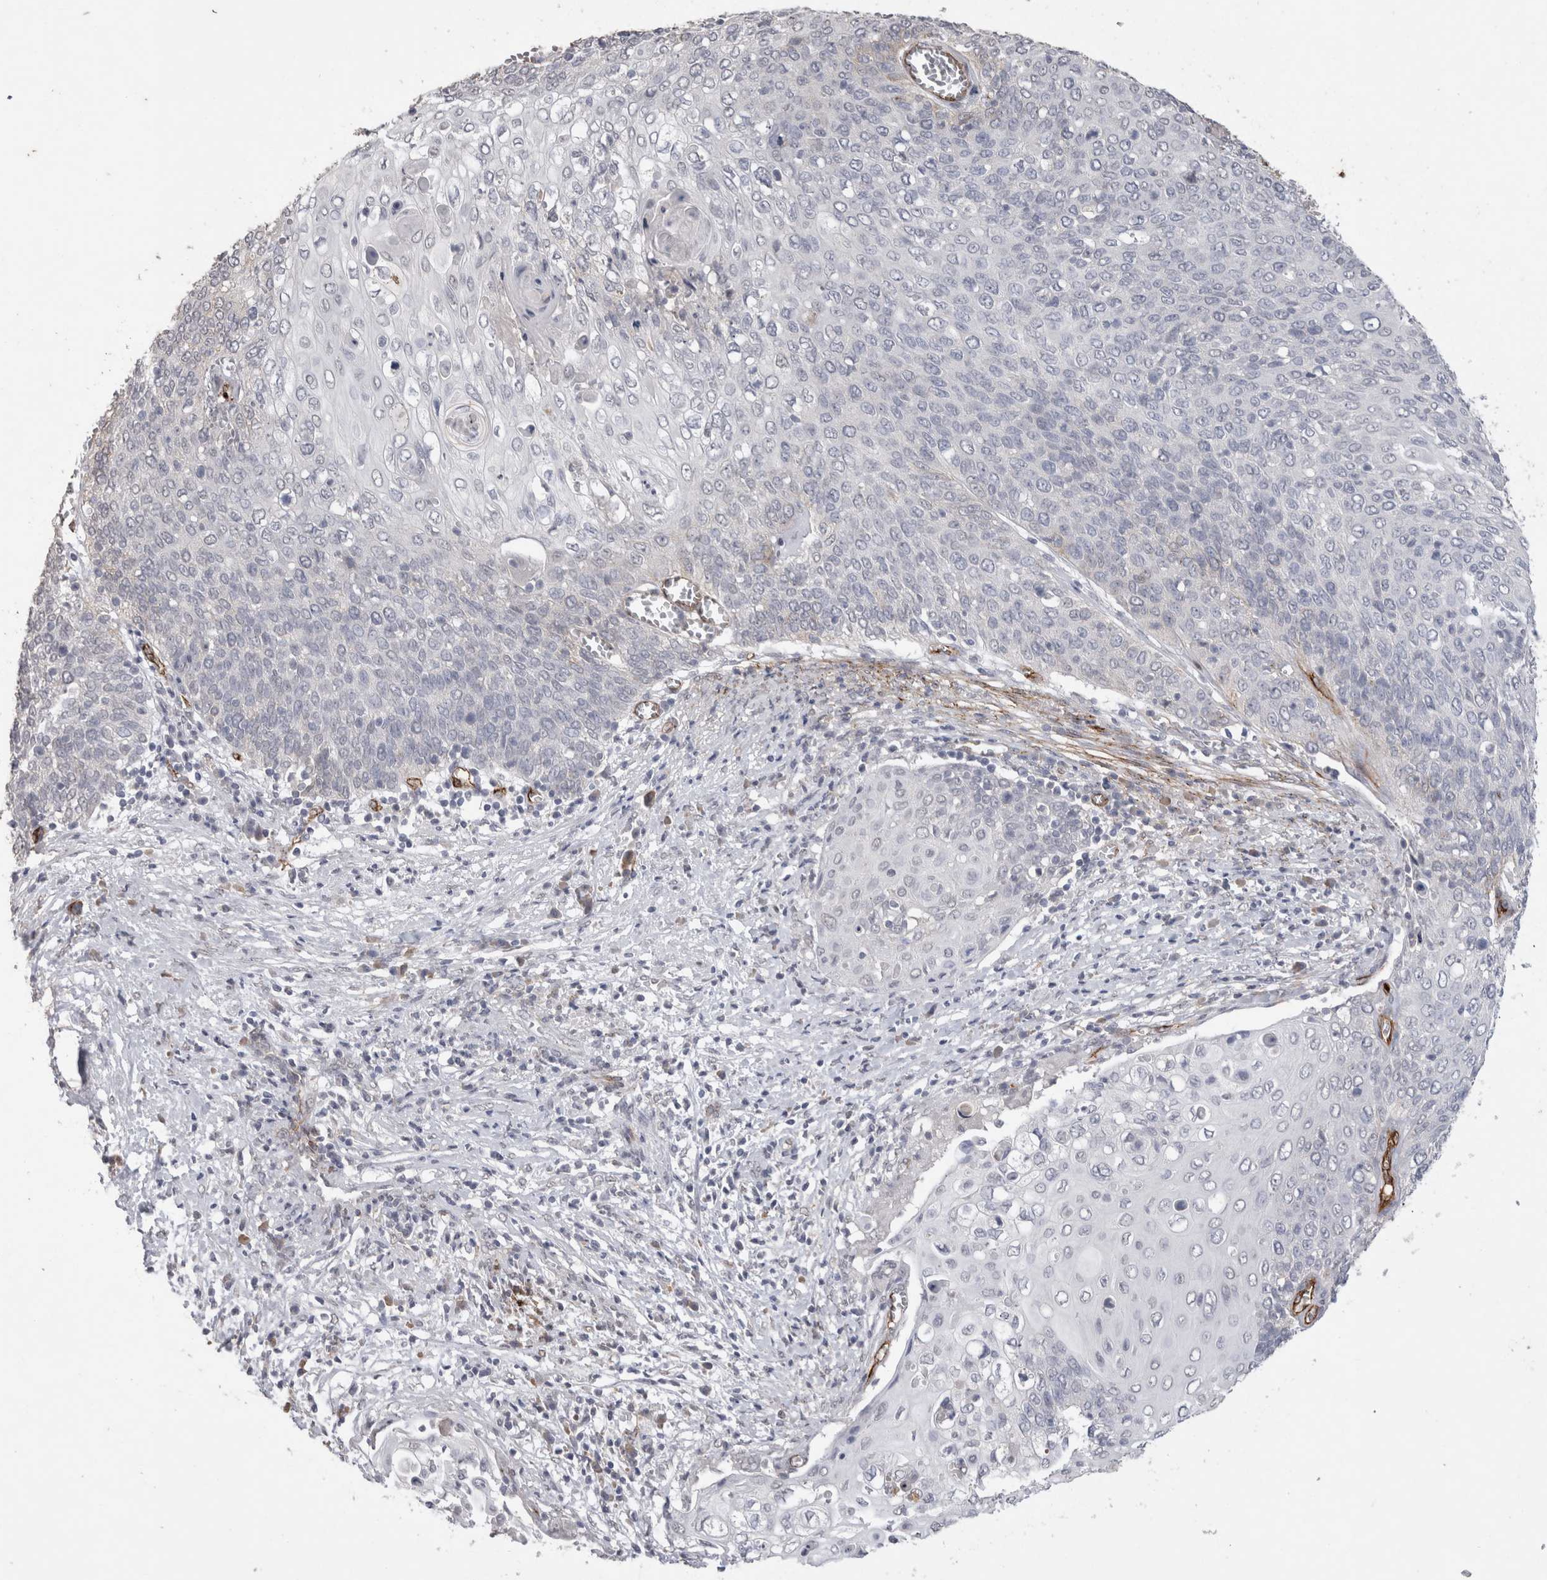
{"staining": {"intensity": "negative", "quantity": "none", "location": "none"}, "tissue": "cervical cancer", "cell_type": "Tumor cells", "image_type": "cancer", "snomed": [{"axis": "morphology", "description": "Squamous cell carcinoma, NOS"}, {"axis": "topography", "description": "Cervix"}], "caption": "This is an IHC histopathology image of cervical squamous cell carcinoma. There is no positivity in tumor cells.", "gene": "CDH13", "patient": {"sex": "female", "age": 39}}